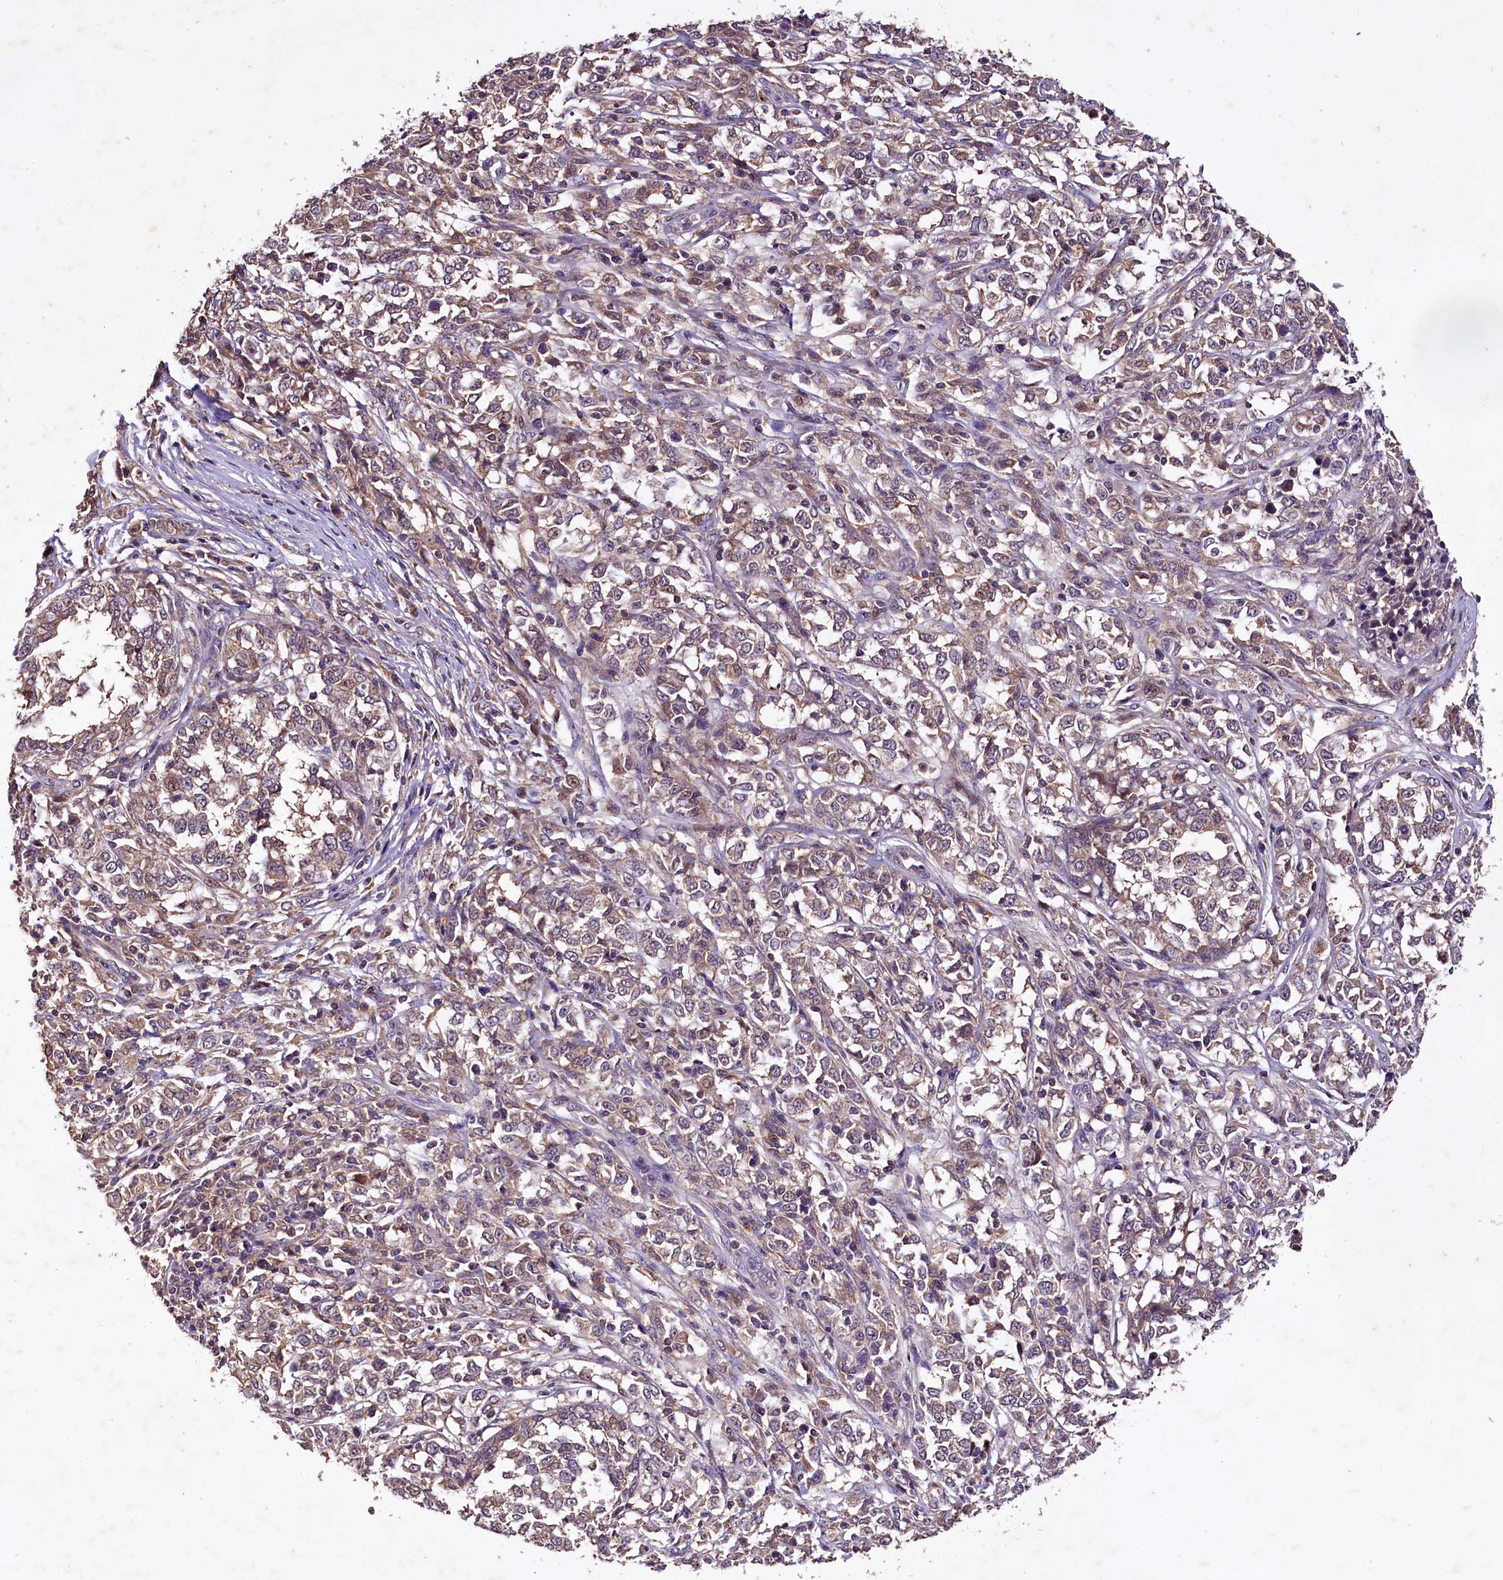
{"staining": {"intensity": "weak", "quantity": "25%-75%", "location": "cytoplasmic/membranous,nuclear"}, "tissue": "melanoma", "cell_type": "Tumor cells", "image_type": "cancer", "snomed": [{"axis": "morphology", "description": "Malignant melanoma, NOS"}, {"axis": "topography", "description": "Skin"}], "caption": "A histopathology image of human melanoma stained for a protein shows weak cytoplasmic/membranous and nuclear brown staining in tumor cells.", "gene": "PLXNB1", "patient": {"sex": "female", "age": 72}}